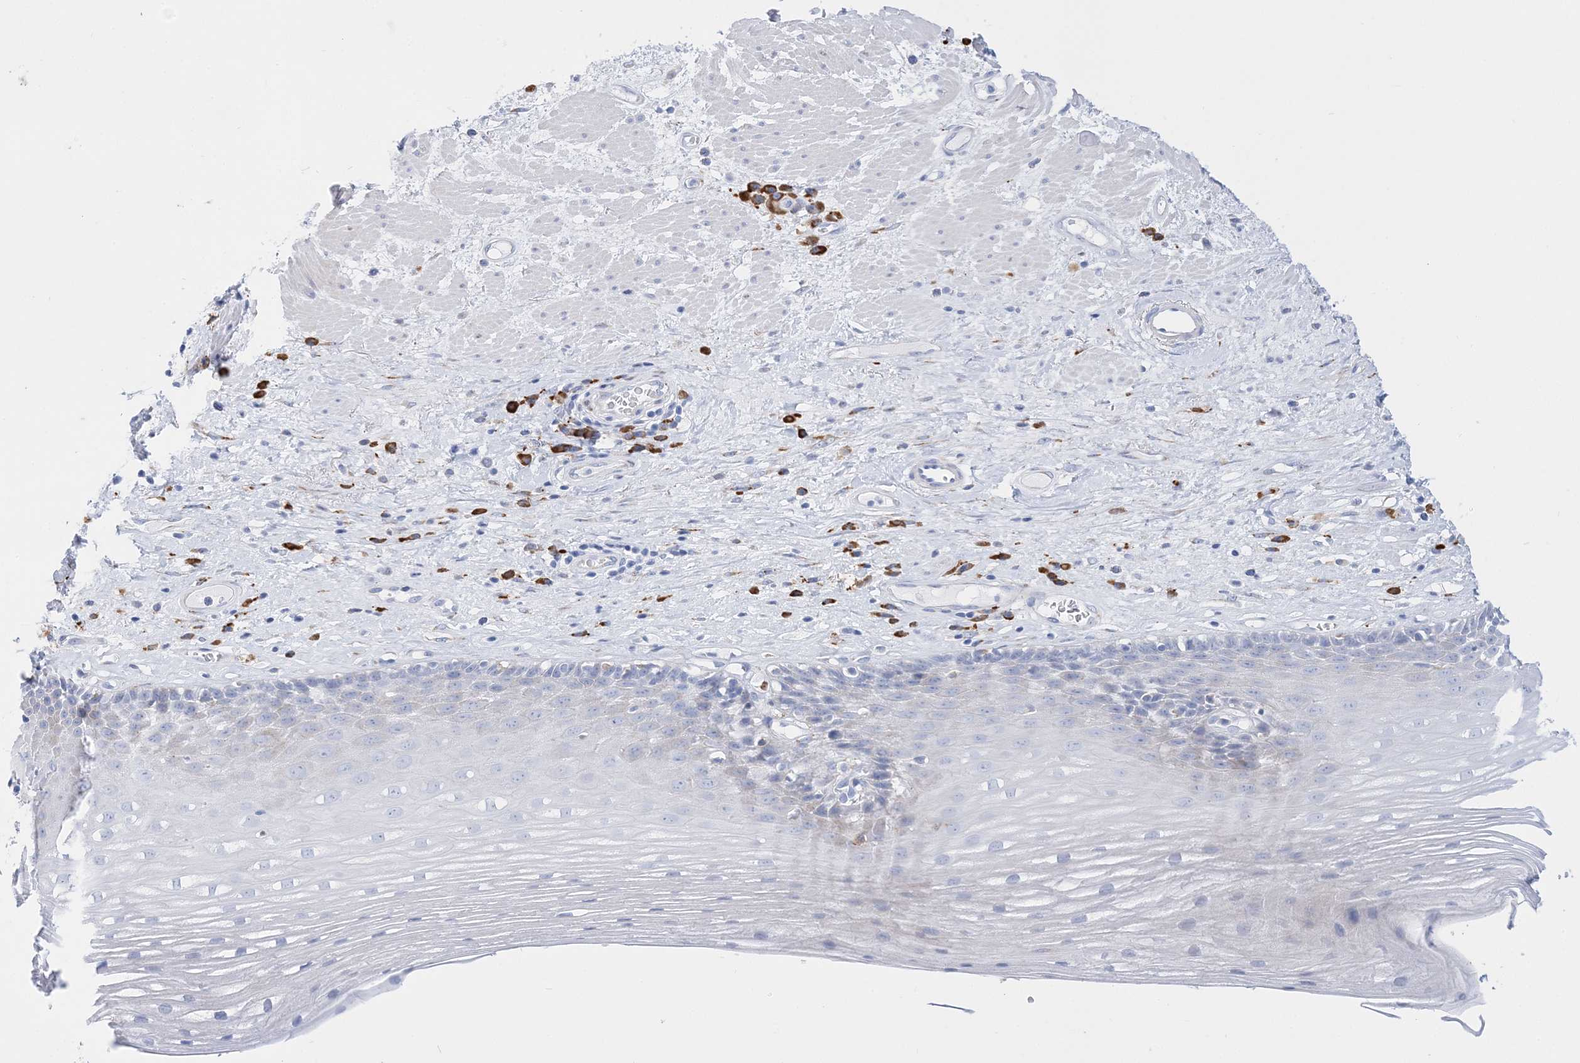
{"staining": {"intensity": "negative", "quantity": "none", "location": "none"}, "tissue": "esophagus", "cell_type": "Squamous epithelial cells", "image_type": "normal", "snomed": [{"axis": "morphology", "description": "Normal tissue, NOS"}, {"axis": "topography", "description": "Esophagus"}], "caption": "Esophagus stained for a protein using immunohistochemistry (IHC) shows no staining squamous epithelial cells.", "gene": "TSPYL6", "patient": {"sex": "male", "age": 62}}